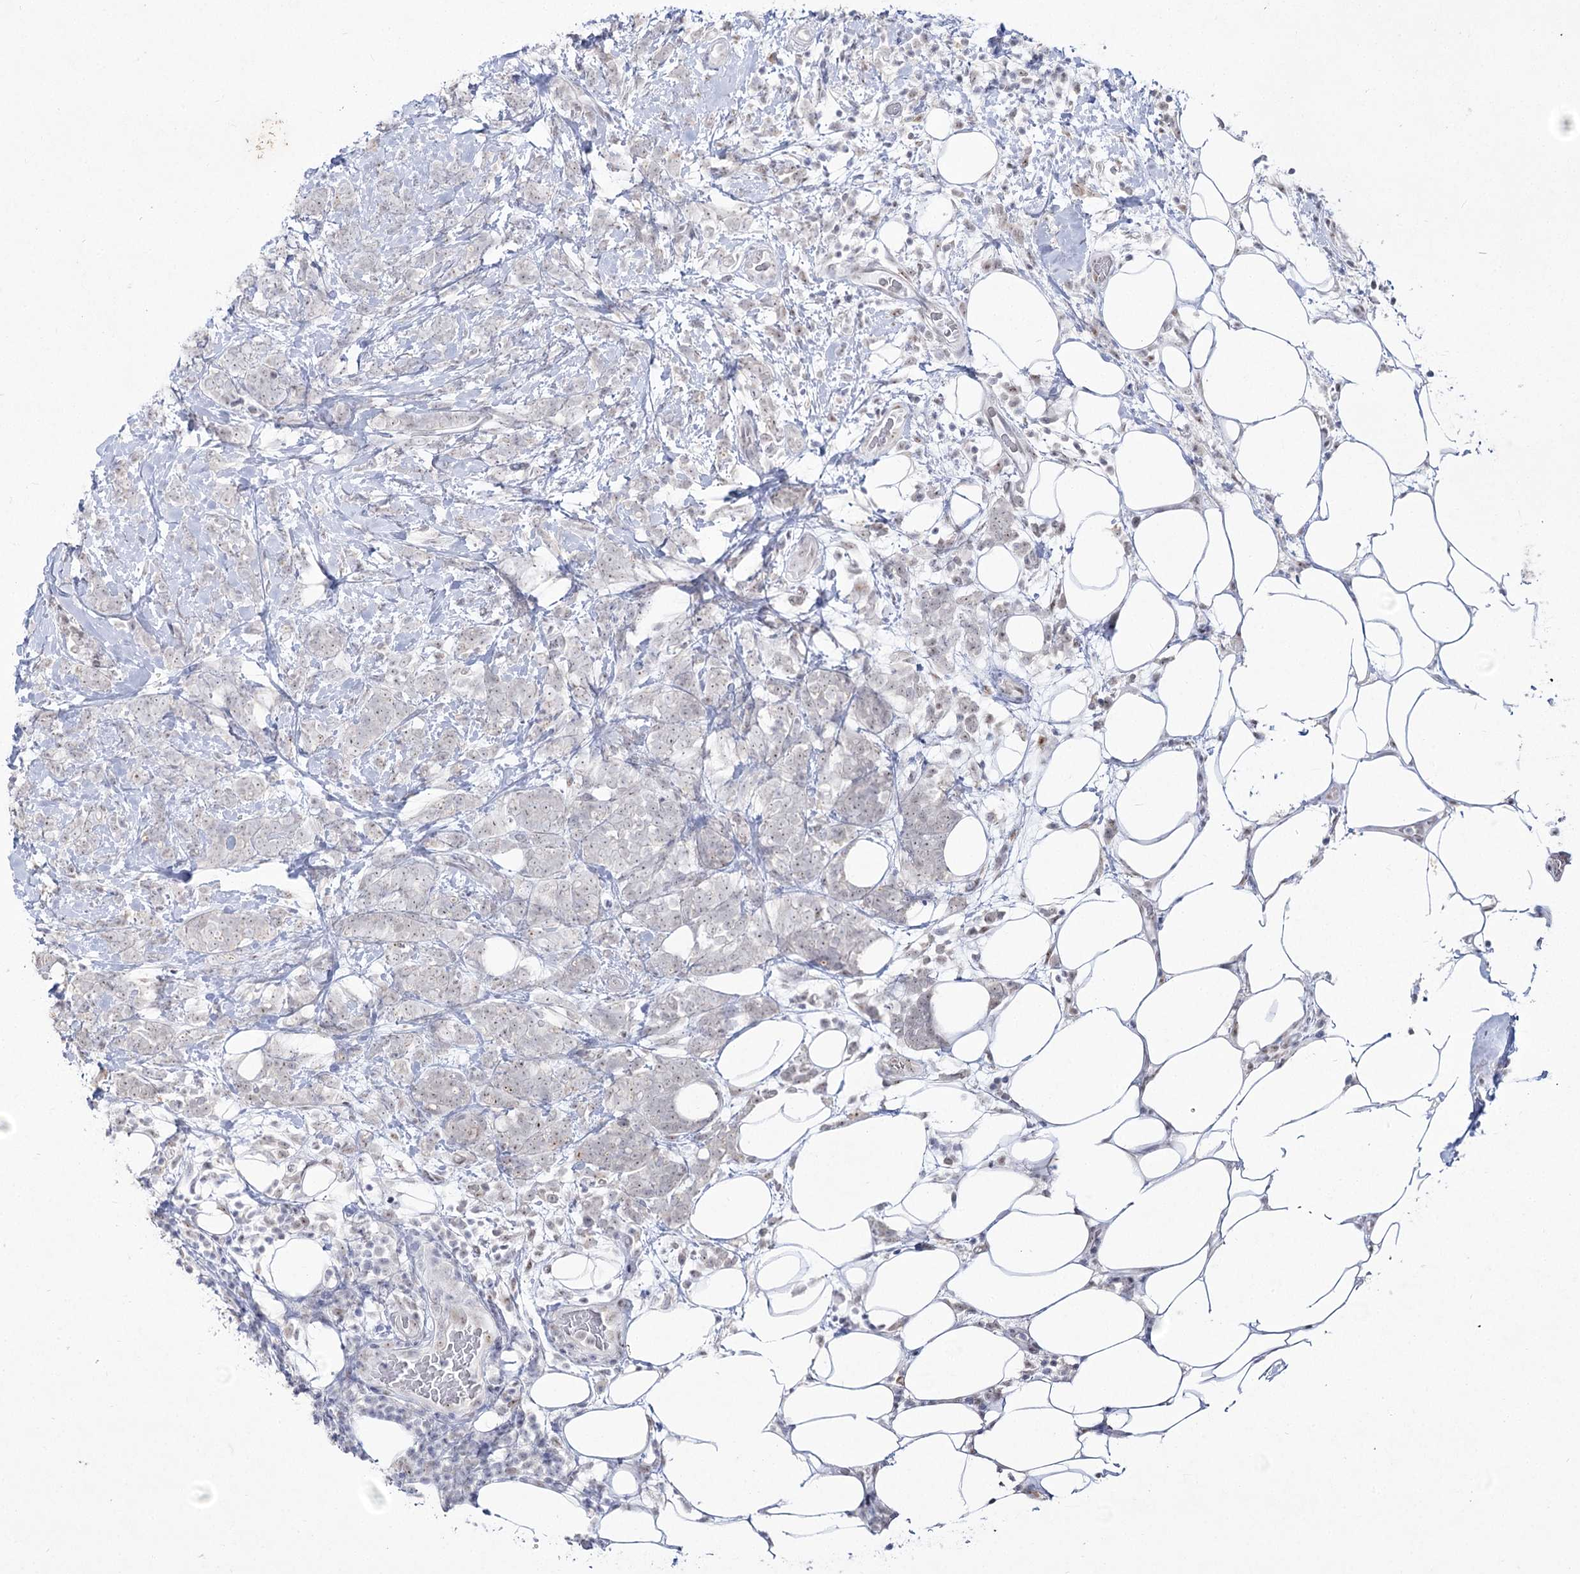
{"staining": {"intensity": "negative", "quantity": "none", "location": "none"}, "tissue": "breast cancer", "cell_type": "Tumor cells", "image_type": "cancer", "snomed": [{"axis": "morphology", "description": "Lobular carcinoma"}, {"axis": "topography", "description": "Breast"}], "caption": "IHC of human breast cancer demonstrates no expression in tumor cells. (DAB immunohistochemistry (IHC) visualized using brightfield microscopy, high magnification).", "gene": "DDX50", "patient": {"sex": "female", "age": 58}}